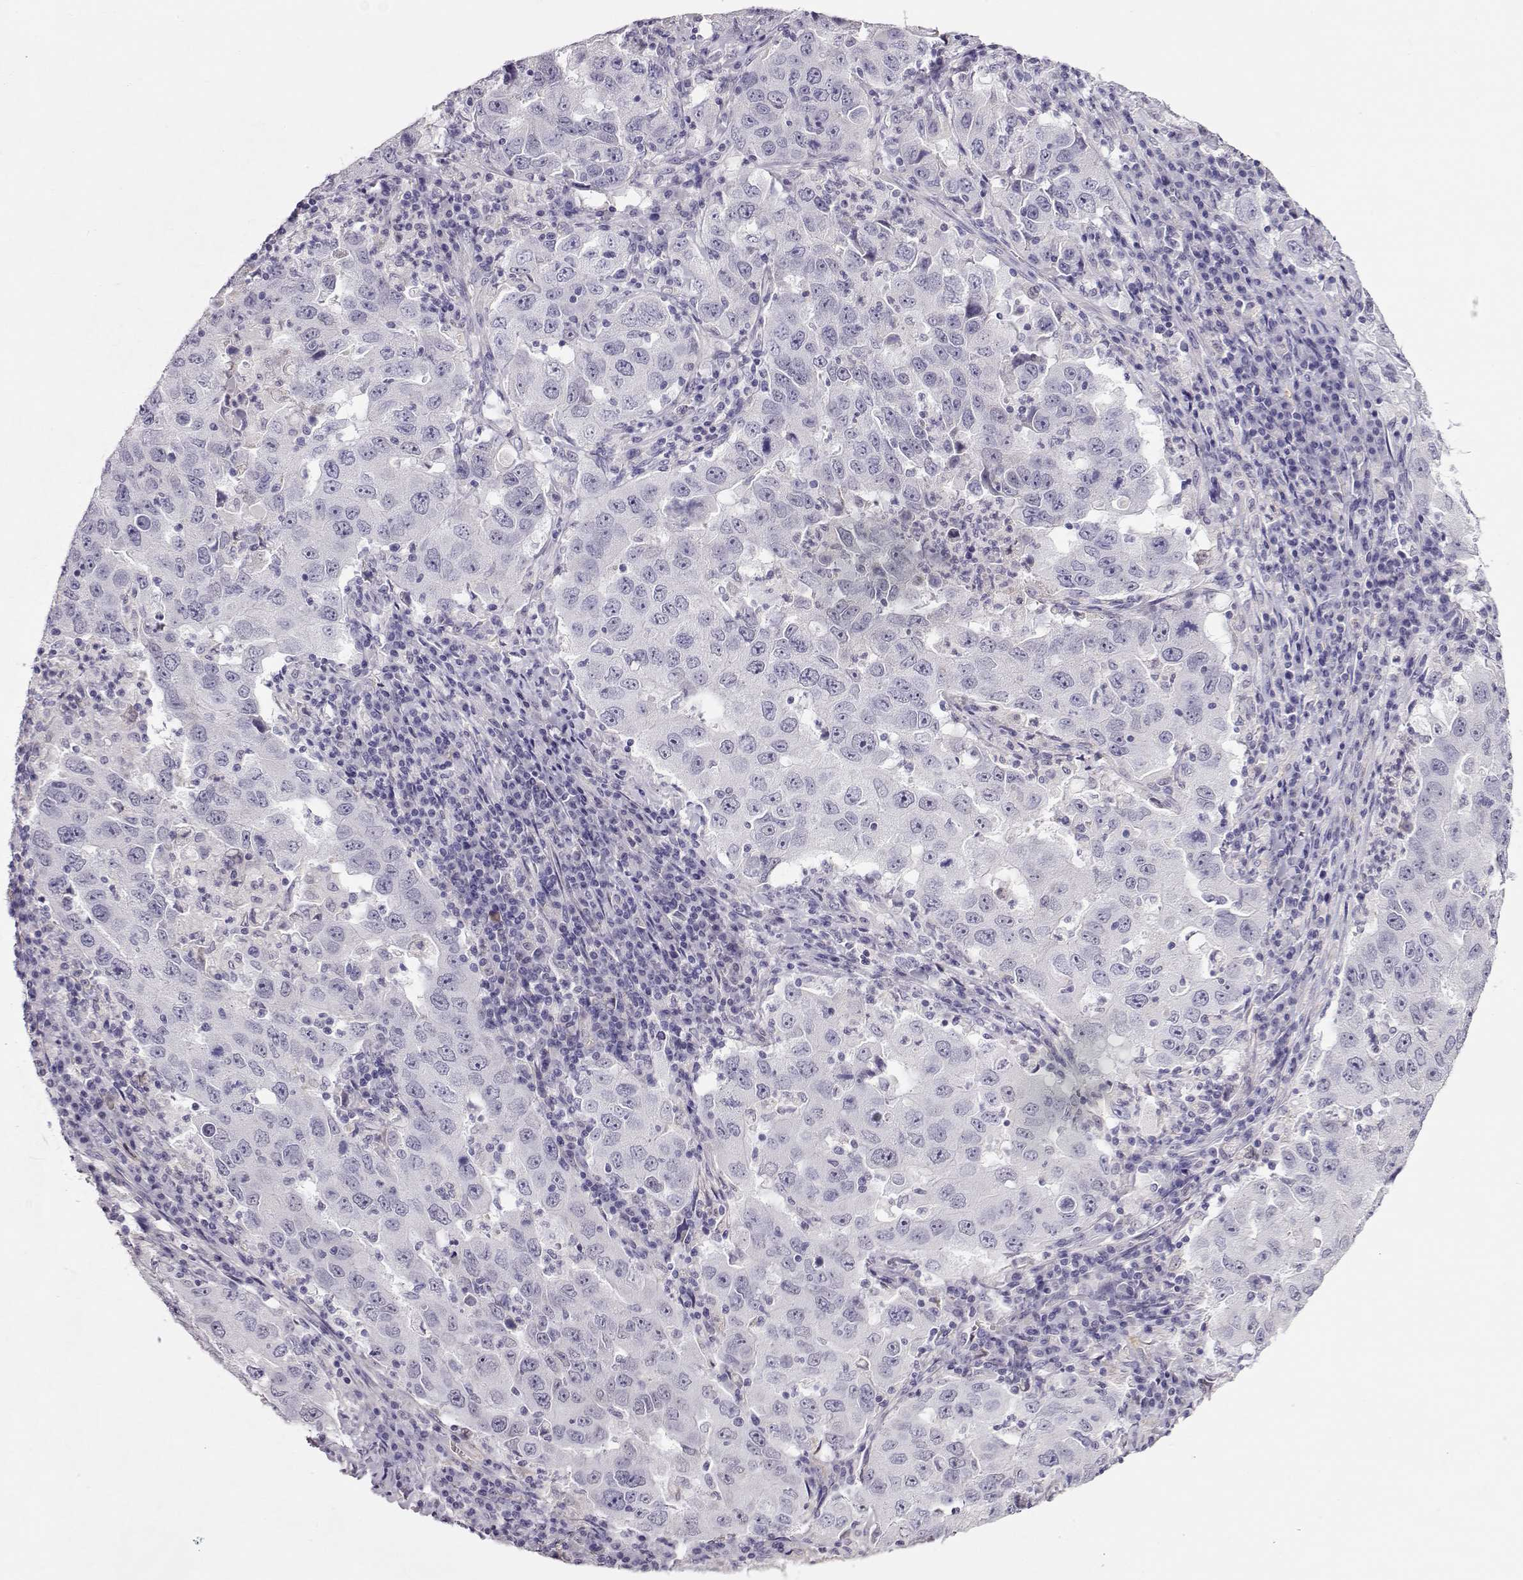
{"staining": {"intensity": "negative", "quantity": "none", "location": "none"}, "tissue": "lung cancer", "cell_type": "Tumor cells", "image_type": "cancer", "snomed": [{"axis": "morphology", "description": "Adenocarcinoma, NOS"}, {"axis": "topography", "description": "Lung"}], "caption": "Adenocarcinoma (lung) stained for a protein using immunohistochemistry reveals no positivity tumor cells.", "gene": "RBM44", "patient": {"sex": "male", "age": 73}}